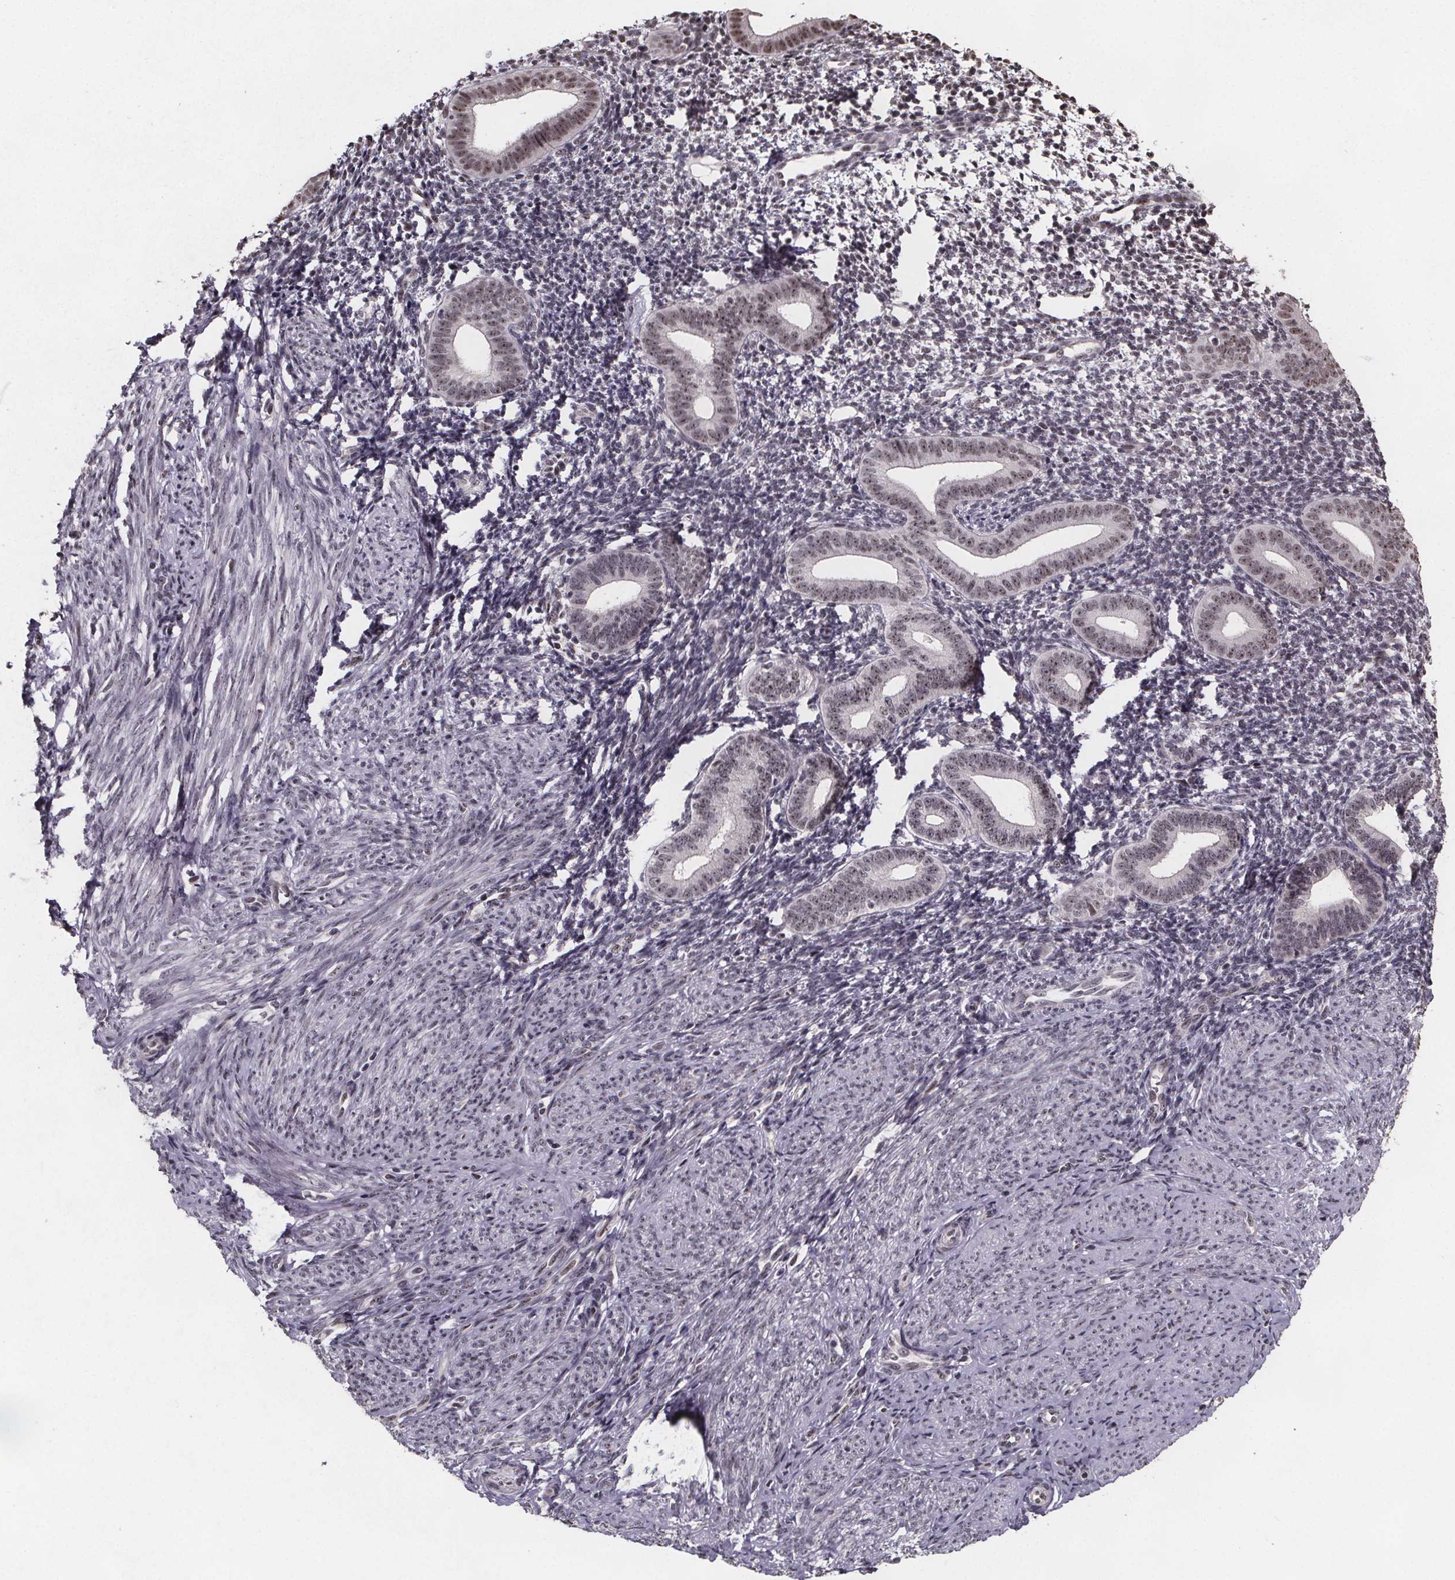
{"staining": {"intensity": "negative", "quantity": "none", "location": "none"}, "tissue": "endometrium", "cell_type": "Cells in endometrial stroma", "image_type": "normal", "snomed": [{"axis": "morphology", "description": "Normal tissue, NOS"}, {"axis": "topography", "description": "Endometrium"}], "caption": "This is an immunohistochemistry (IHC) image of normal human endometrium. There is no expression in cells in endometrial stroma.", "gene": "U2SURP", "patient": {"sex": "female", "age": 40}}